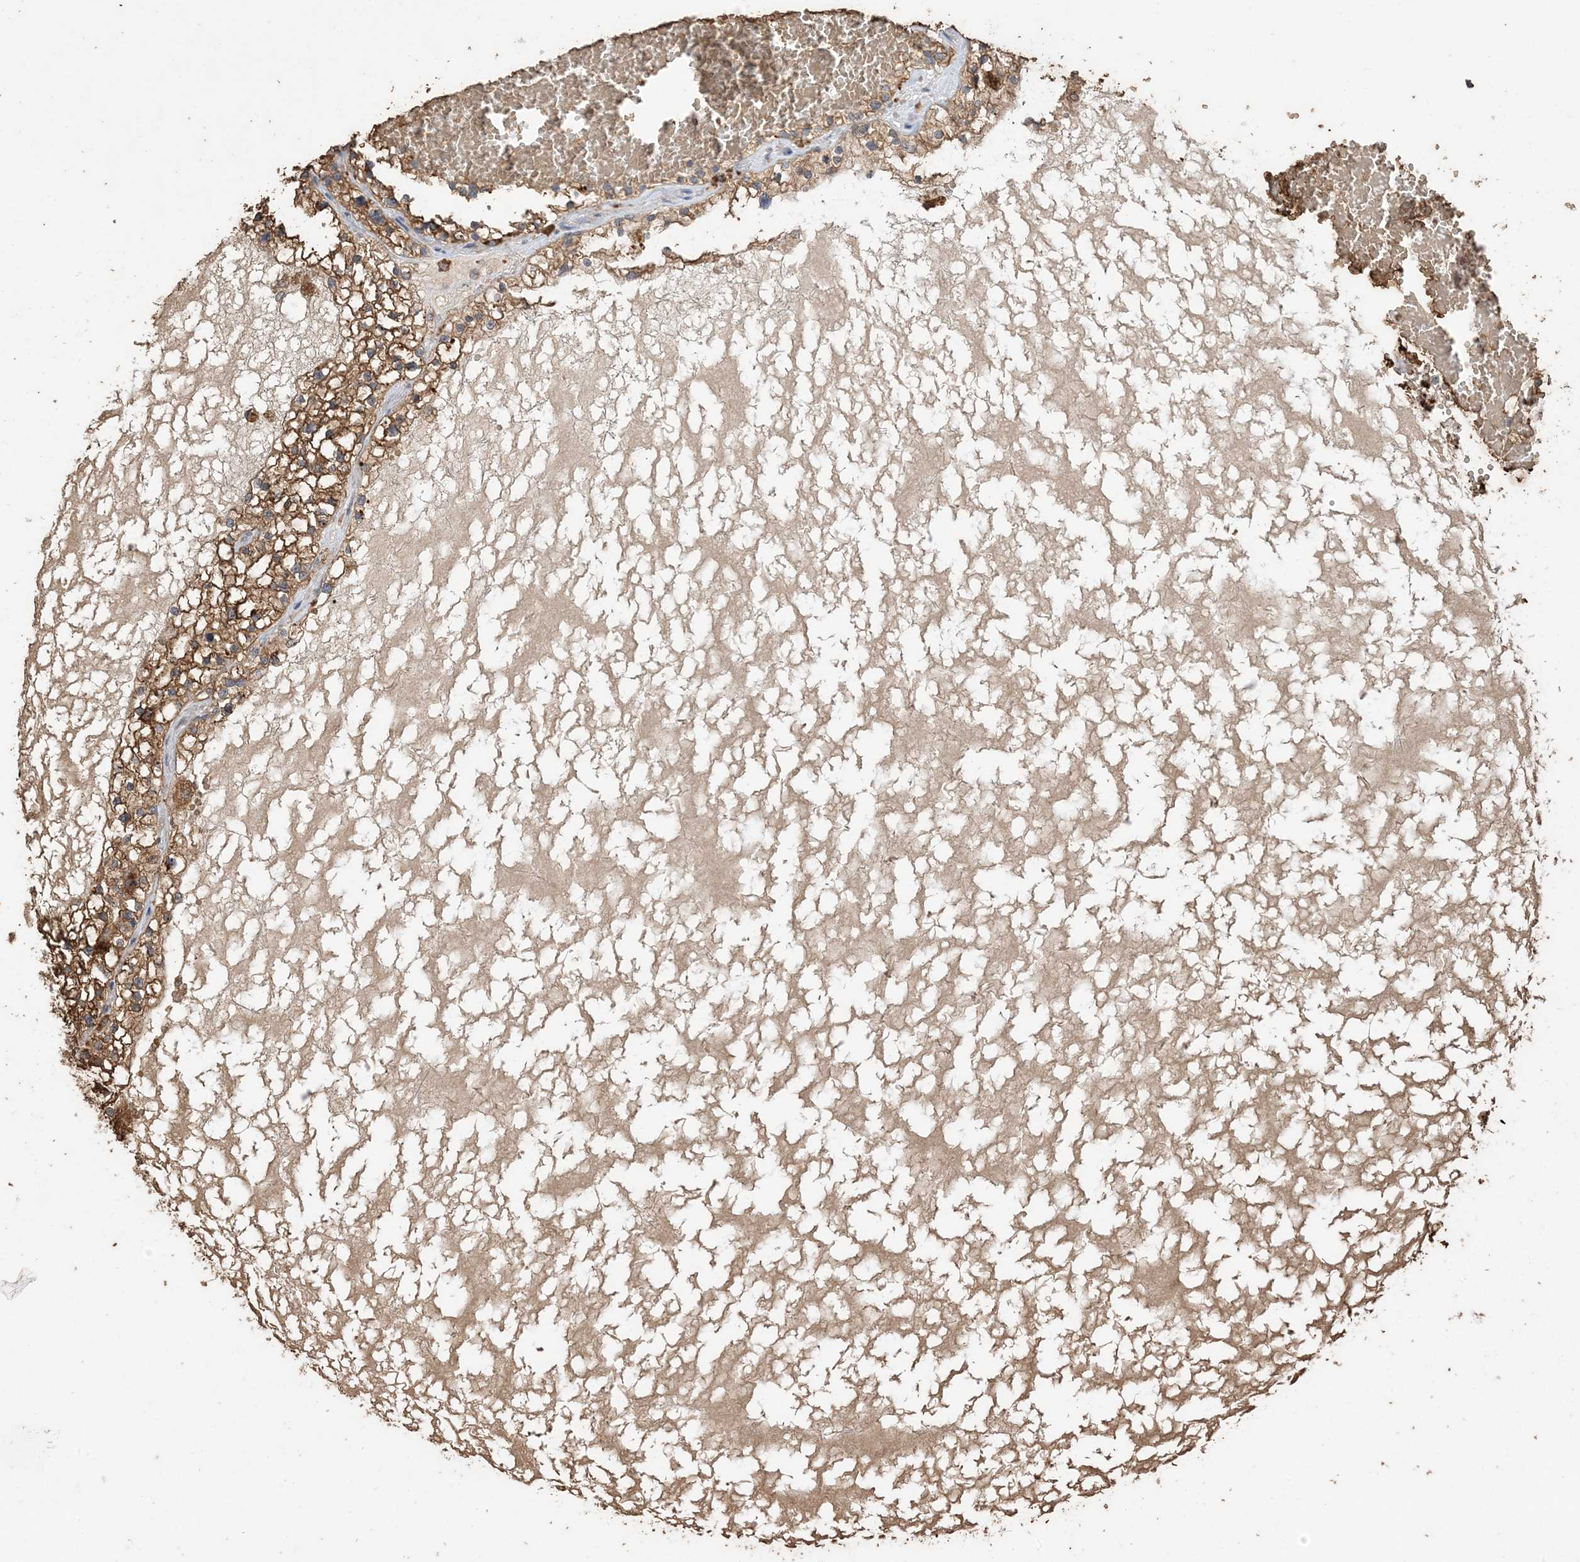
{"staining": {"intensity": "moderate", "quantity": "25%-75%", "location": "cytoplasmic/membranous"}, "tissue": "renal cancer", "cell_type": "Tumor cells", "image_type": "cancer", "snomed": [{"axis": "morphology", "description": "Normal tissue, NOS"}, {"axis": "morphology", "description": "Adenocarcinoma, NOS"}, {"axis": "topography", "description": "Kidney"}], "caption": "Immunohistochemical staining of renal adenocarcinoma shows medium levels of moderate cytoplasmic/membranous protein expression in approximately 25%-75% of tumor cells. The protein of interest is stained brown, and the nuclei are stained in blue (DAB (3,3'-diaminobenzidine) IHC with brightfield microscopy, high magnification).", "gene": "HPS4", "patient": {"sex": "male", "age": 68}}